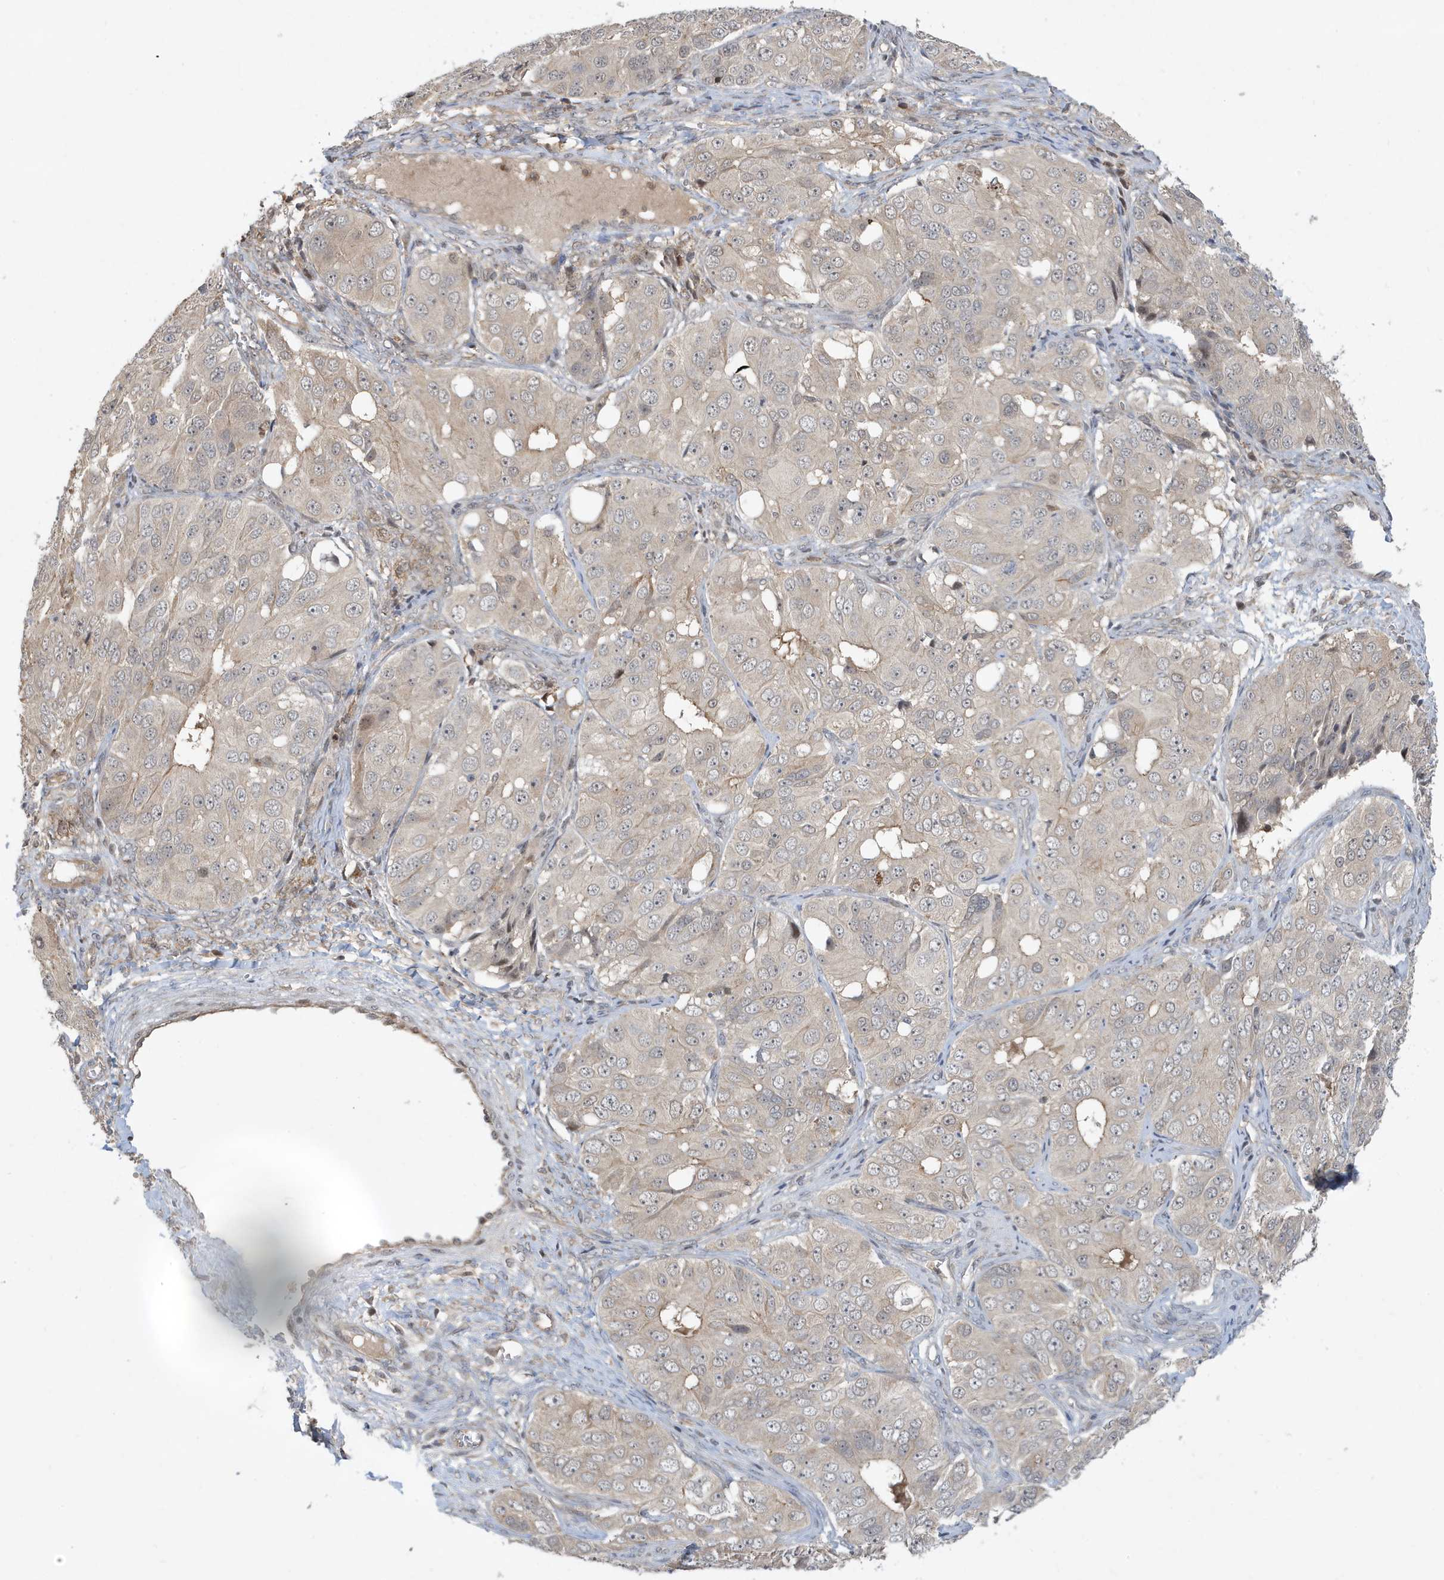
{"staining": {"intensity": "weak", "quantity": "<25%", "location": "cytoplasmic/membranous"}, "tissue": "ovarian cancer", "cell_type": "Tumor cells", "image_type": "cancer", "snomed": [{"axis": "morphology", "description": "Carcinoma, endometroid"}, {"axis": "topography", "description": "Ovary"}], "caption": "Ovarian endometroid carcinoma was stained to show a protein in brown. There is no significant positivity in tumor cells.", "gene": "PRRT3", "patient": {"sex": "female", "age": 51}}